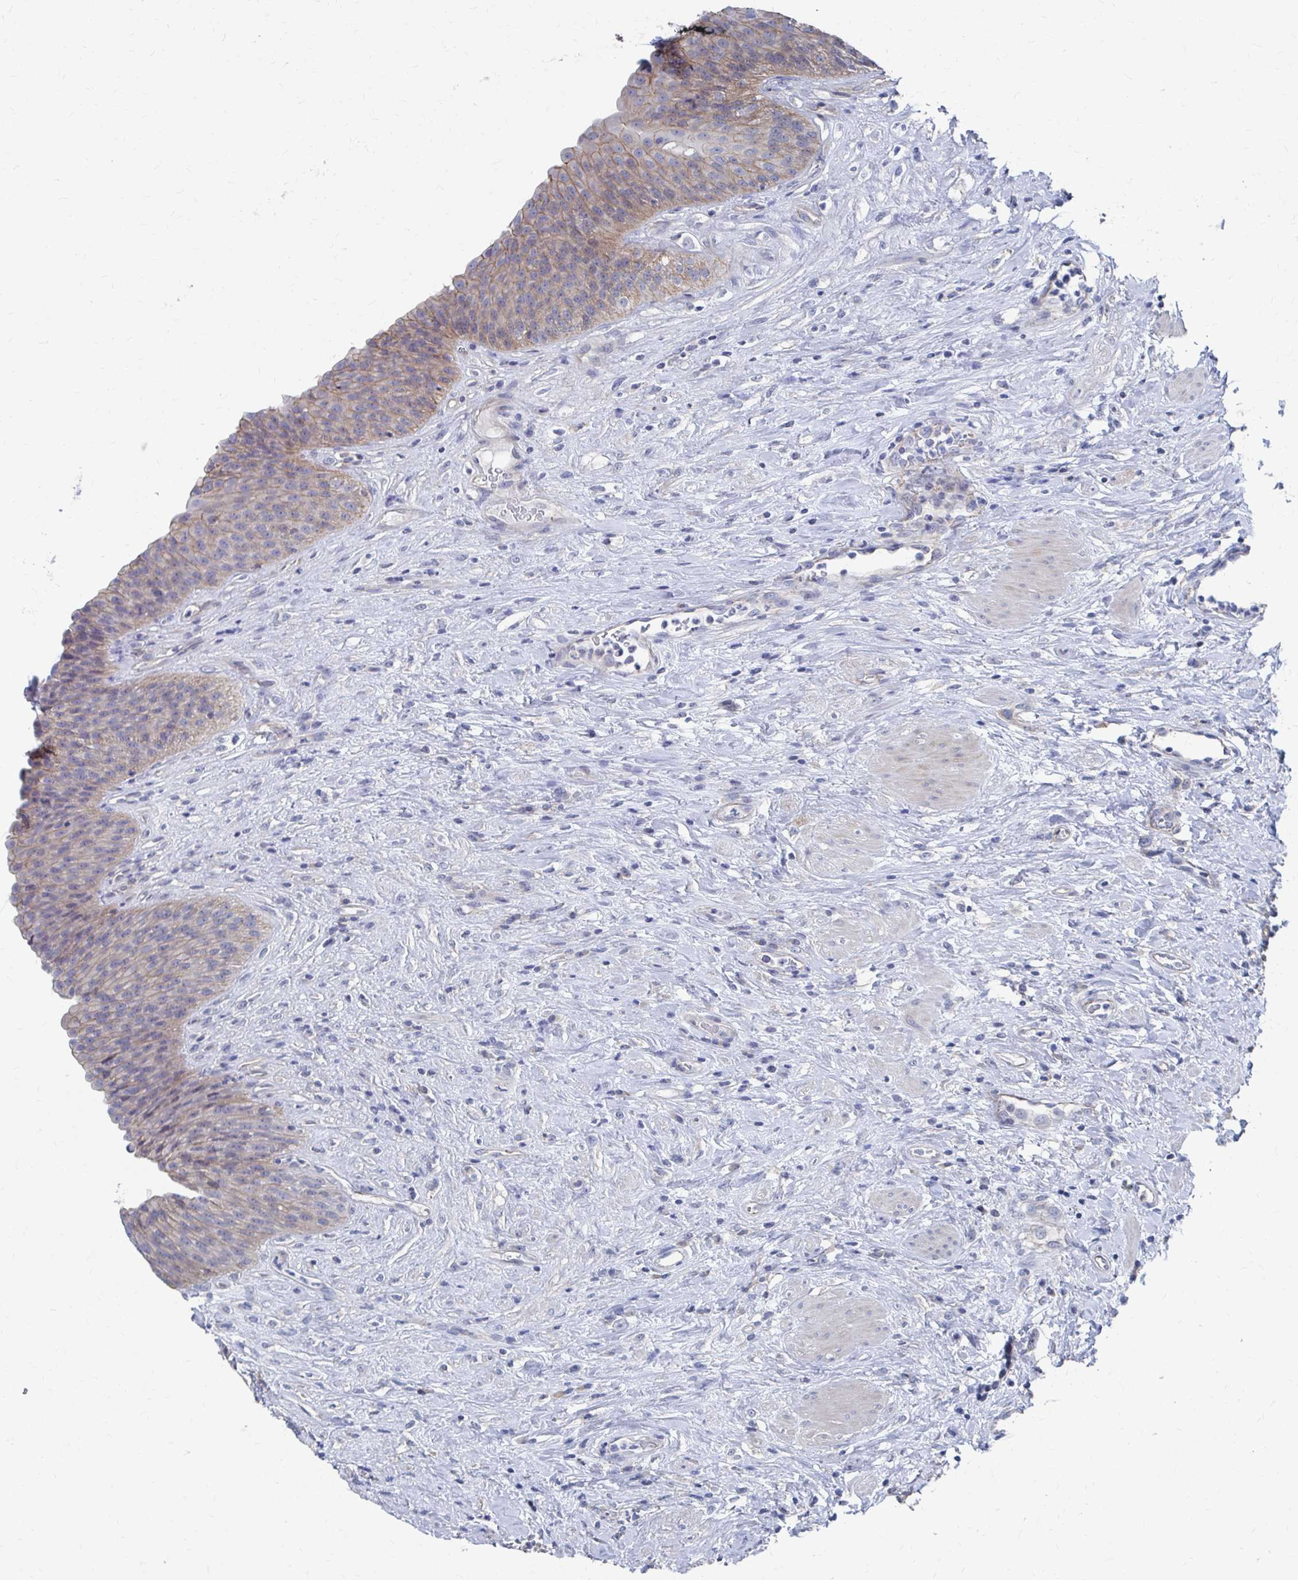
{"staining": {"intensity": "weak", "quantity": "25%-75%", "location": "cytoplasmic/membranous"}, "tissue": "urinary bladder", "cell_type": "Urothelial cells", "image_type": "normal", "snomed": [{"axis": "morphology", "description": "Normal tissue, NOS"}, {"axis": "topography", "description": "Urinary bladder"}], "caption": "Immunohistochemical staining of benign human urinary bladder displays 25%-75% levels of weak cytoplasmic/membranous protein positivity in approximately 25%-75% of urothelial cells. (DAB (3,3'-diaminobenzidine) IHC with brightfield microscopy, high magnification).", "gene": "PLEKHG7", "patient": {"sex": "female", "age": 56}}